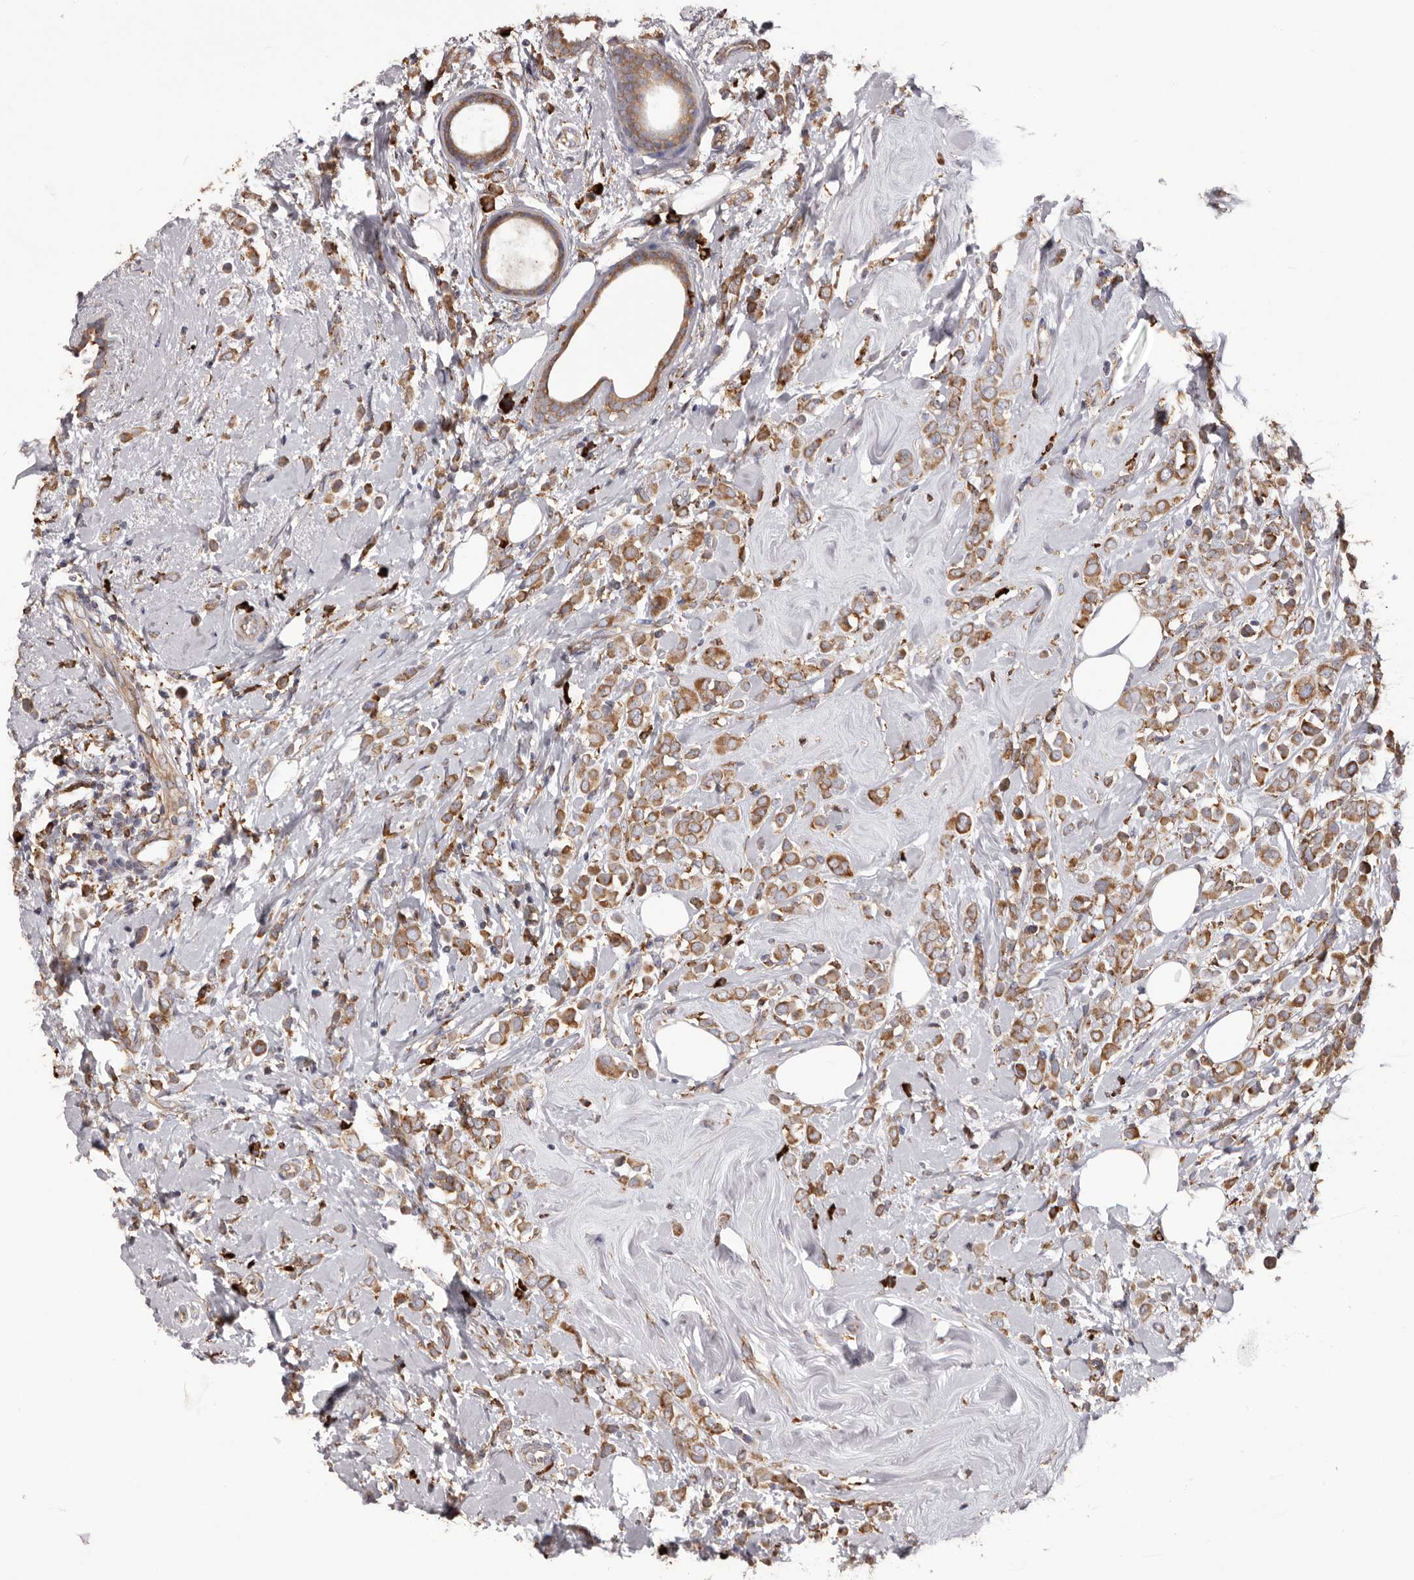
{"staining": {"intensity": "moderate", "quantity": ">75%", "location": "cytoplasmic/membranous"}, "tissue": "breast cancer", "cell_type": "Tumor cells", "image_type": "cancer", "snomed": [{"axis": "morphology", "description": "Lobular carcinoma"}, {"axis": "topography", "description": "Breast"}], "caption": "Breast cancer stained for a protein (brown) demonstrates moderate cytoplasmic/membranous positive expression in approximately >75% of tumor cells.", "gene": "QRSL1", "patient": {"sex": "female", "age": 47}}